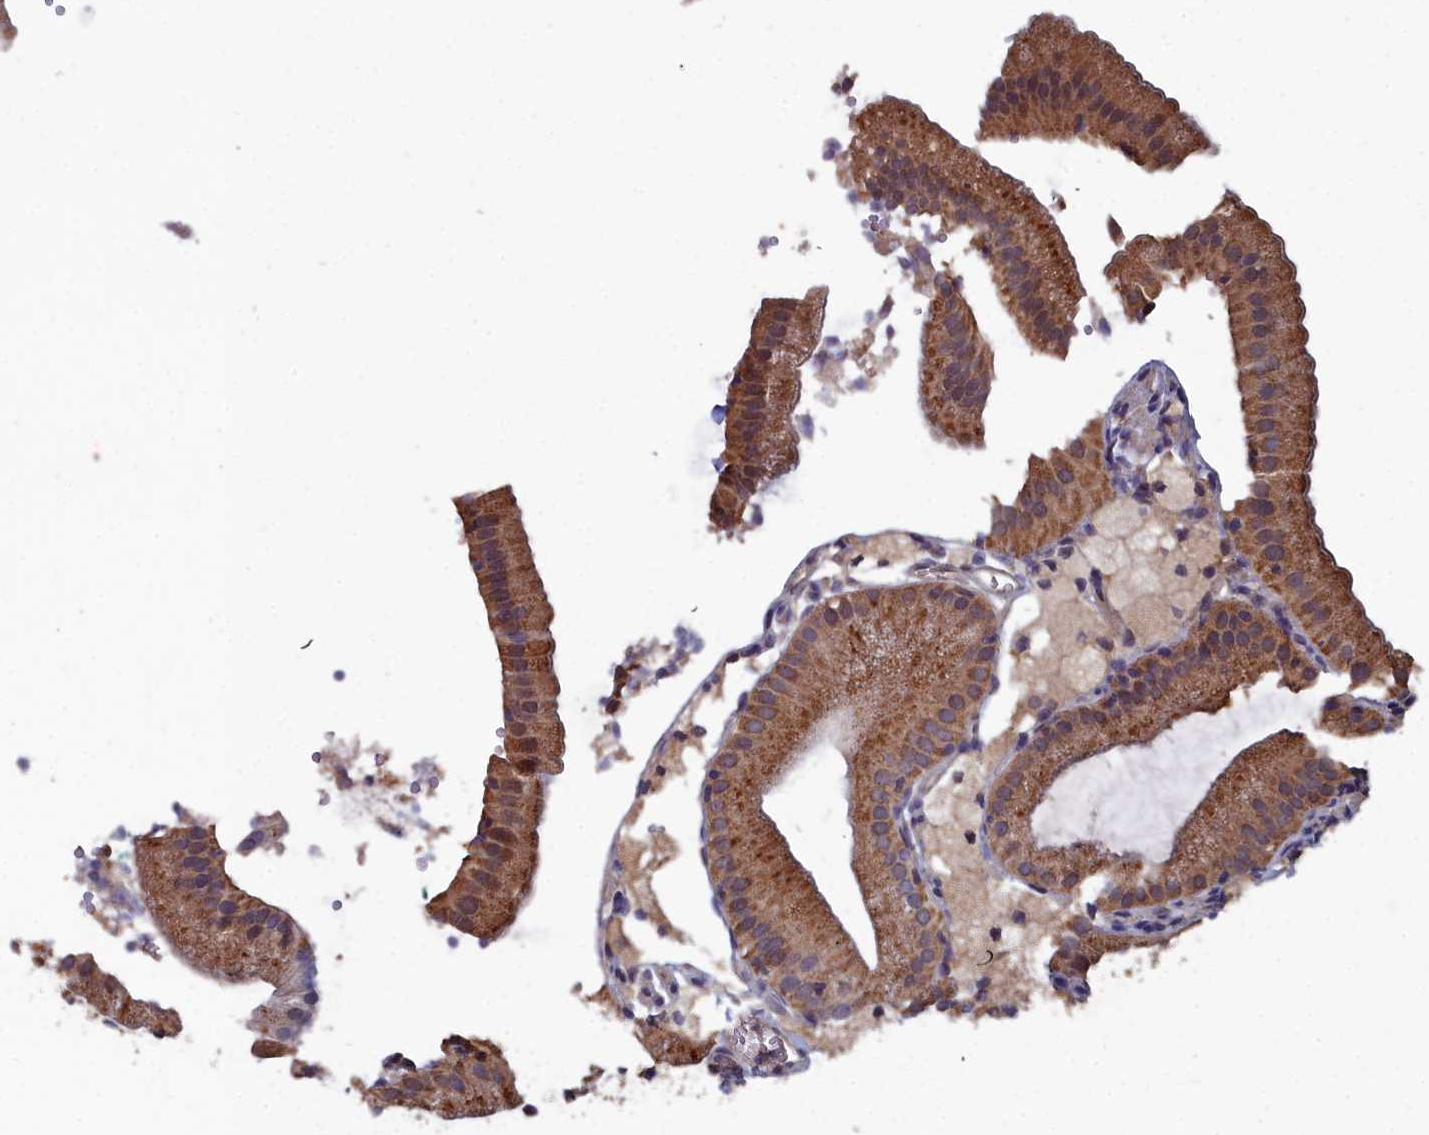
{"staining": {"intensity": "moderate", "quantity": ">75%", "location": "cytoplasmic/membranous"}, "tissue": "gallbladder", "cell_type": "Glandular cells", "image_type": "normal", "snomed": [{"axis": "morphology", "description": "Normal tissue, NOS"}, {"axis": "topography", "description": "Gallbladder"}], "caption": "Protein expression analysis of unremarkable human gallbladder reveals moderate cytoplasmic/membranous staining in approximately >75% of glandular cells.", "gene": "GFRA2", "patient": {"sex": "male", "age": 55}}